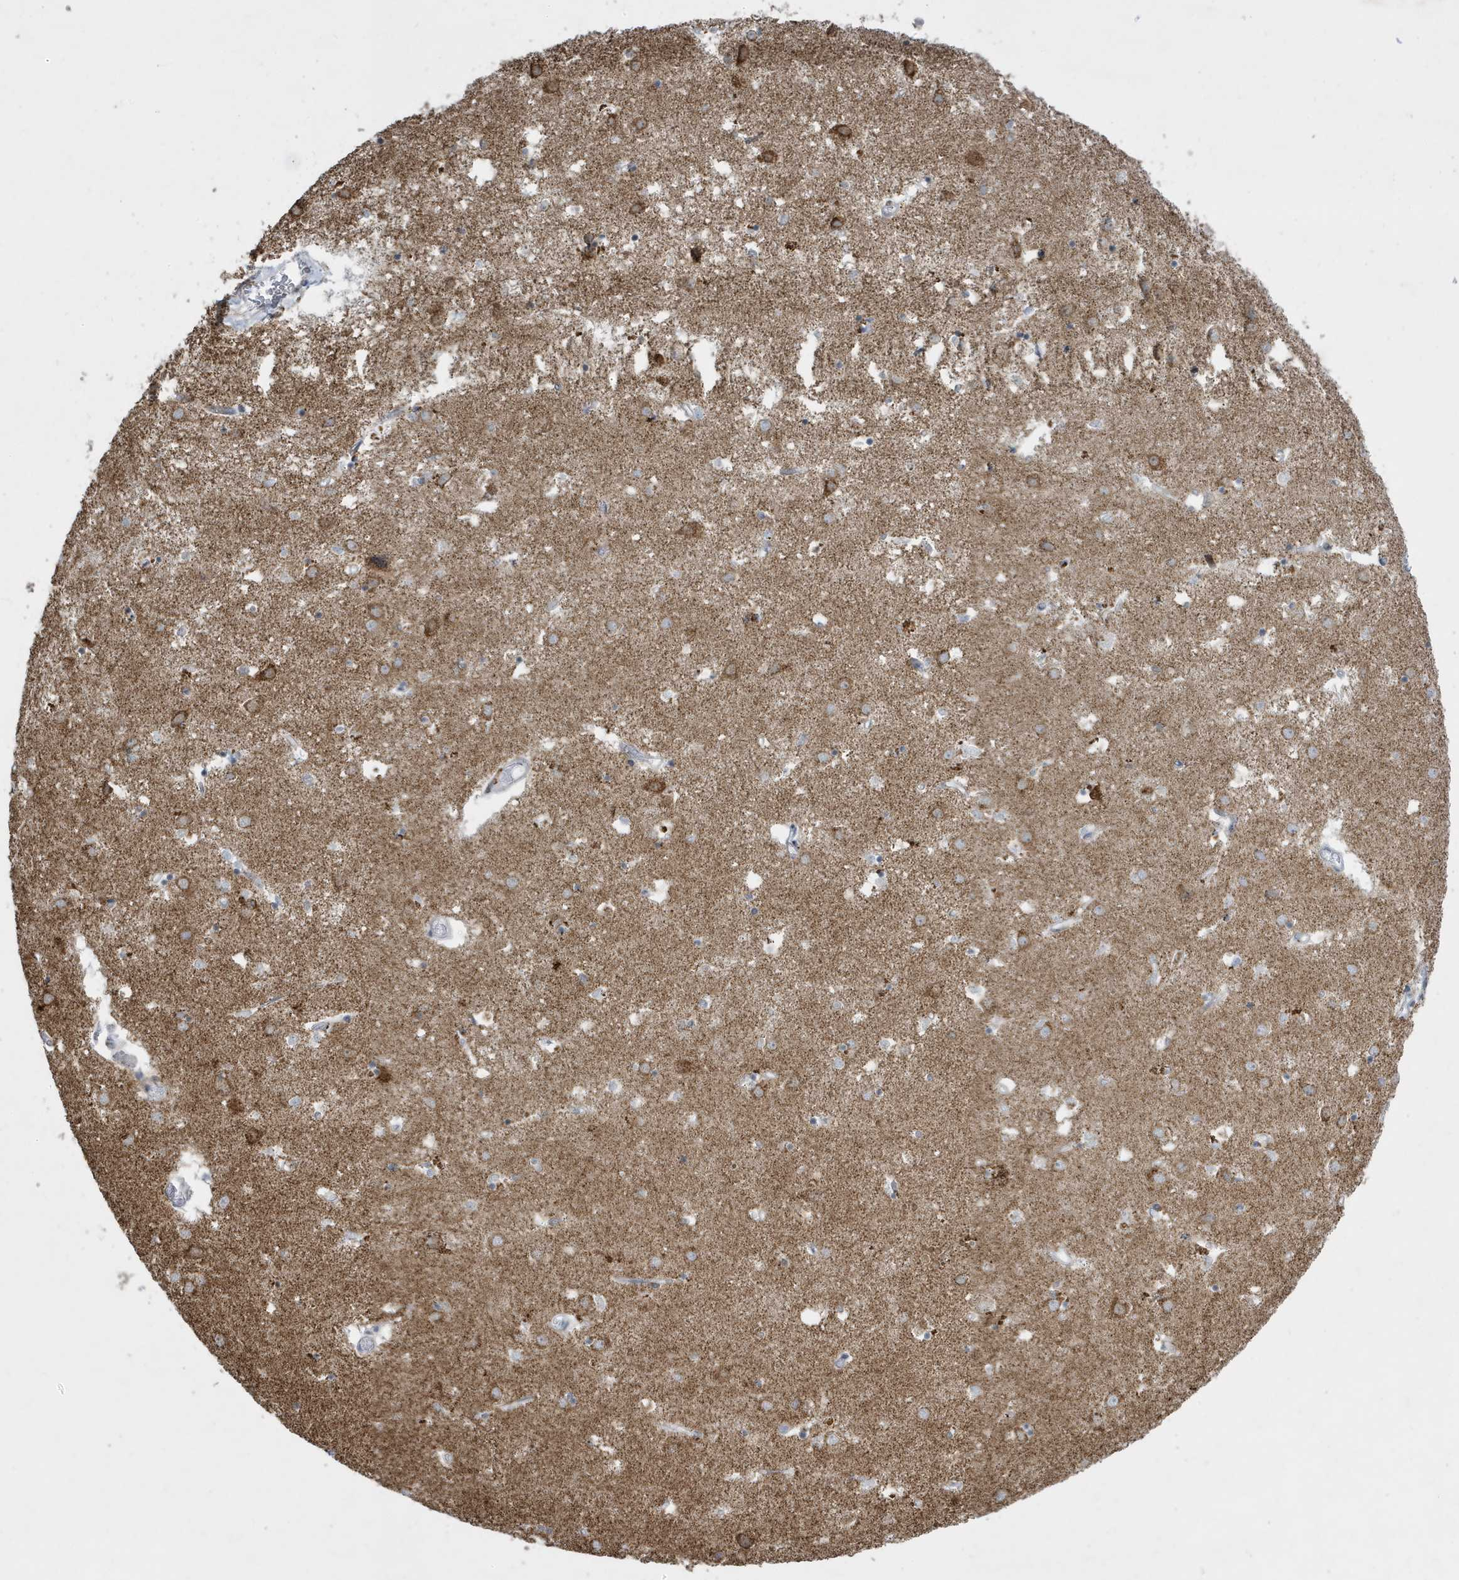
{"staining": {"intensity": "negative", "quantity": "none", "location": "none"}, "tissue": "caudate", "cell_type": "Glial cells", "image_type": "normal", "snomed": [{"axis": "morphology", "description": "Normal tissue, NOS"}, {"axis": "topography", "description": "Lateral ventricle wall"}], "caption": "Photomicrograph shows no significant protein positivity in glial cells of benign caudate.", "gene": "FNDC1", "patient": {"sex": "male", "age": 70}}